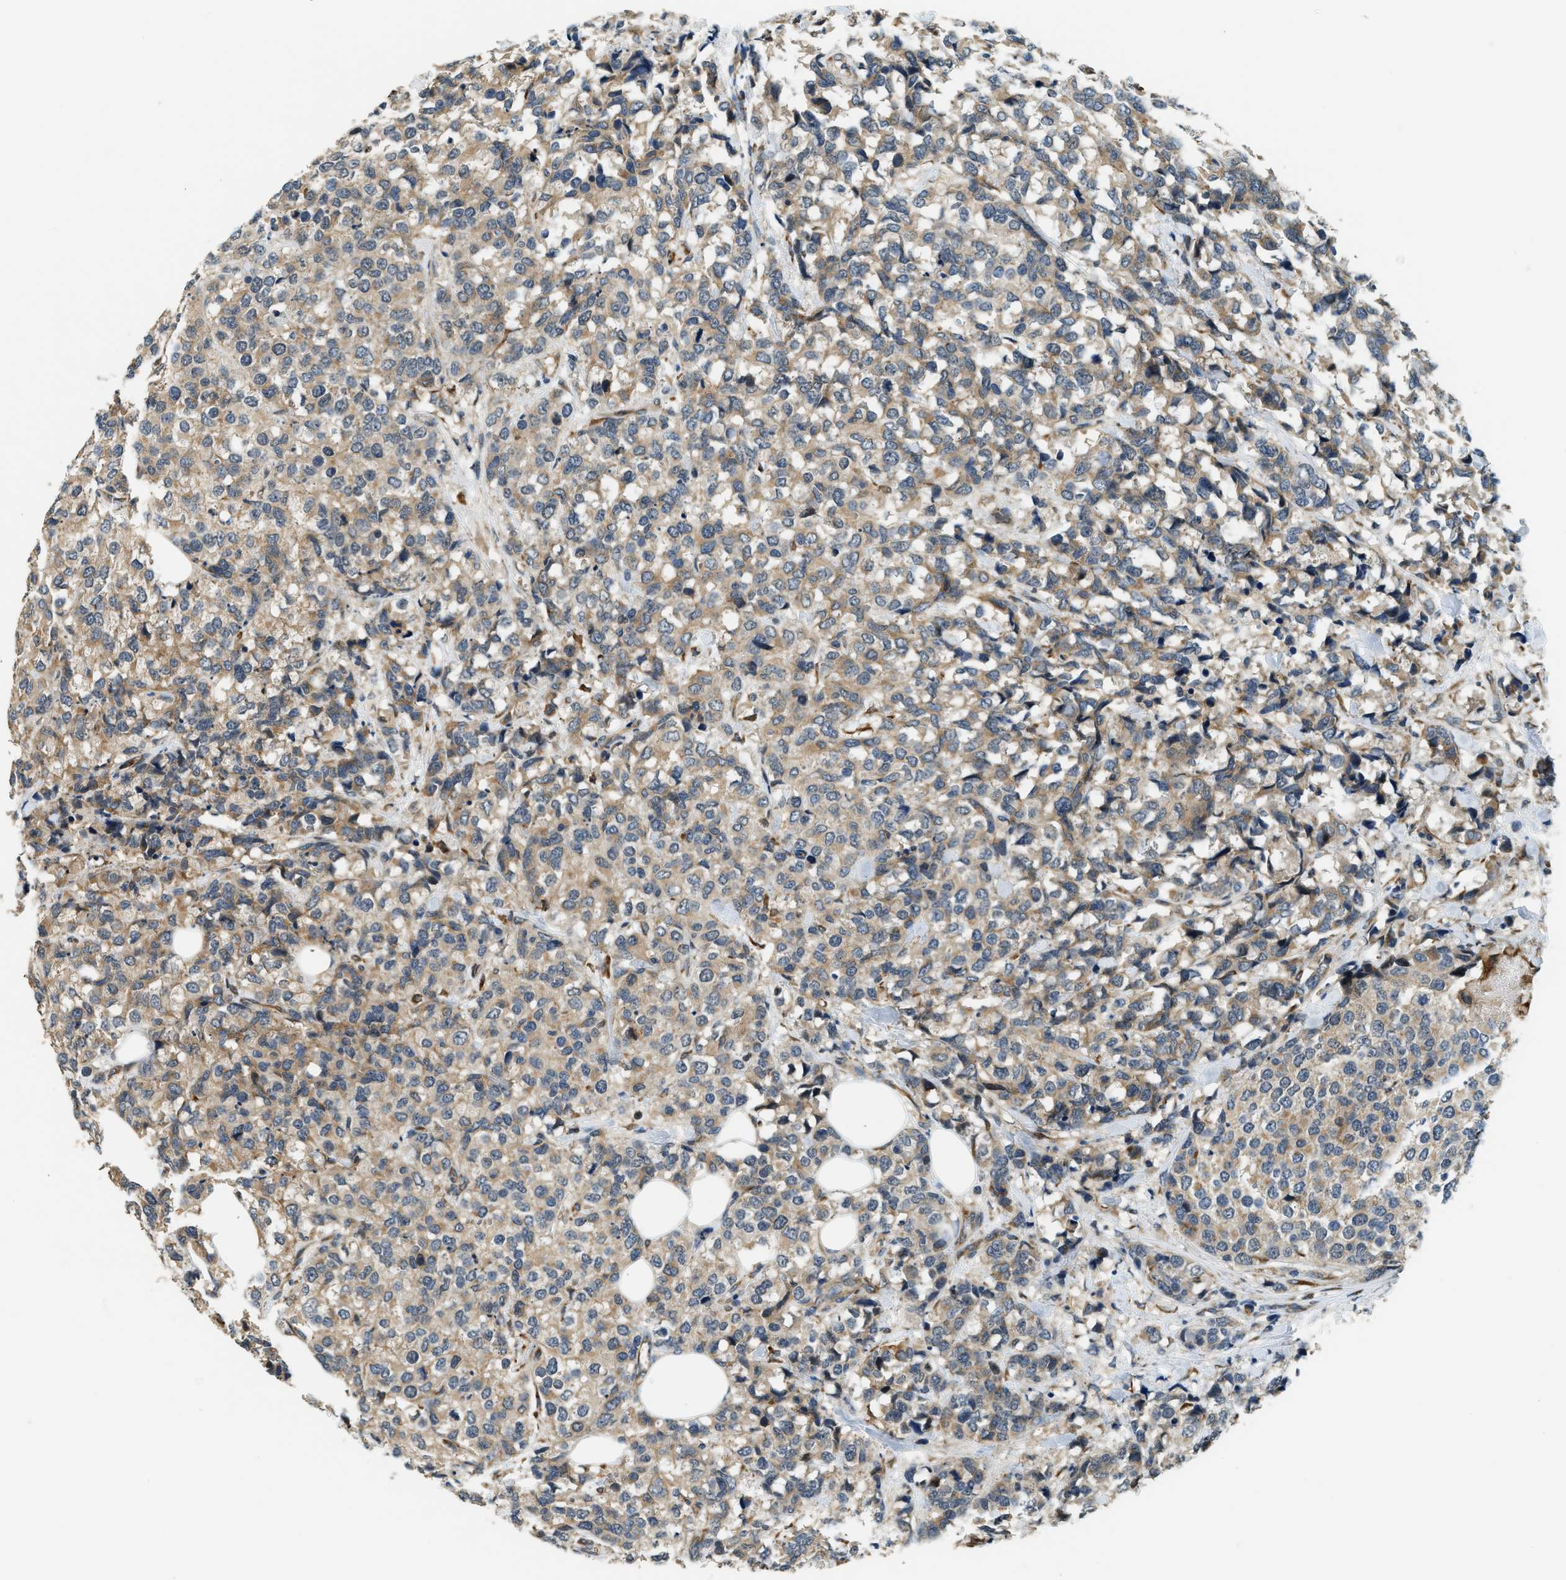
{"staining": {"intensity": "moderate", "quantity": ">75%", "location": "cytoplasmic/membranous"}, "tissue": "breast cancer", "cell_type": "Tumor cells", "image_type": "cancer", "snomed": [{"axis": "morphology", "description": "Lobular carcinoma"}, {"axis": "topography", "description": "Breast"}], "caption": "Protein expression analysis of breast lobular carcinoma displays moderate cytoplasmic/membranous expression in approximately >75% of tumor cells.", "gene": "ALOX12", "patient": {"sex": "female", "age": 59}}